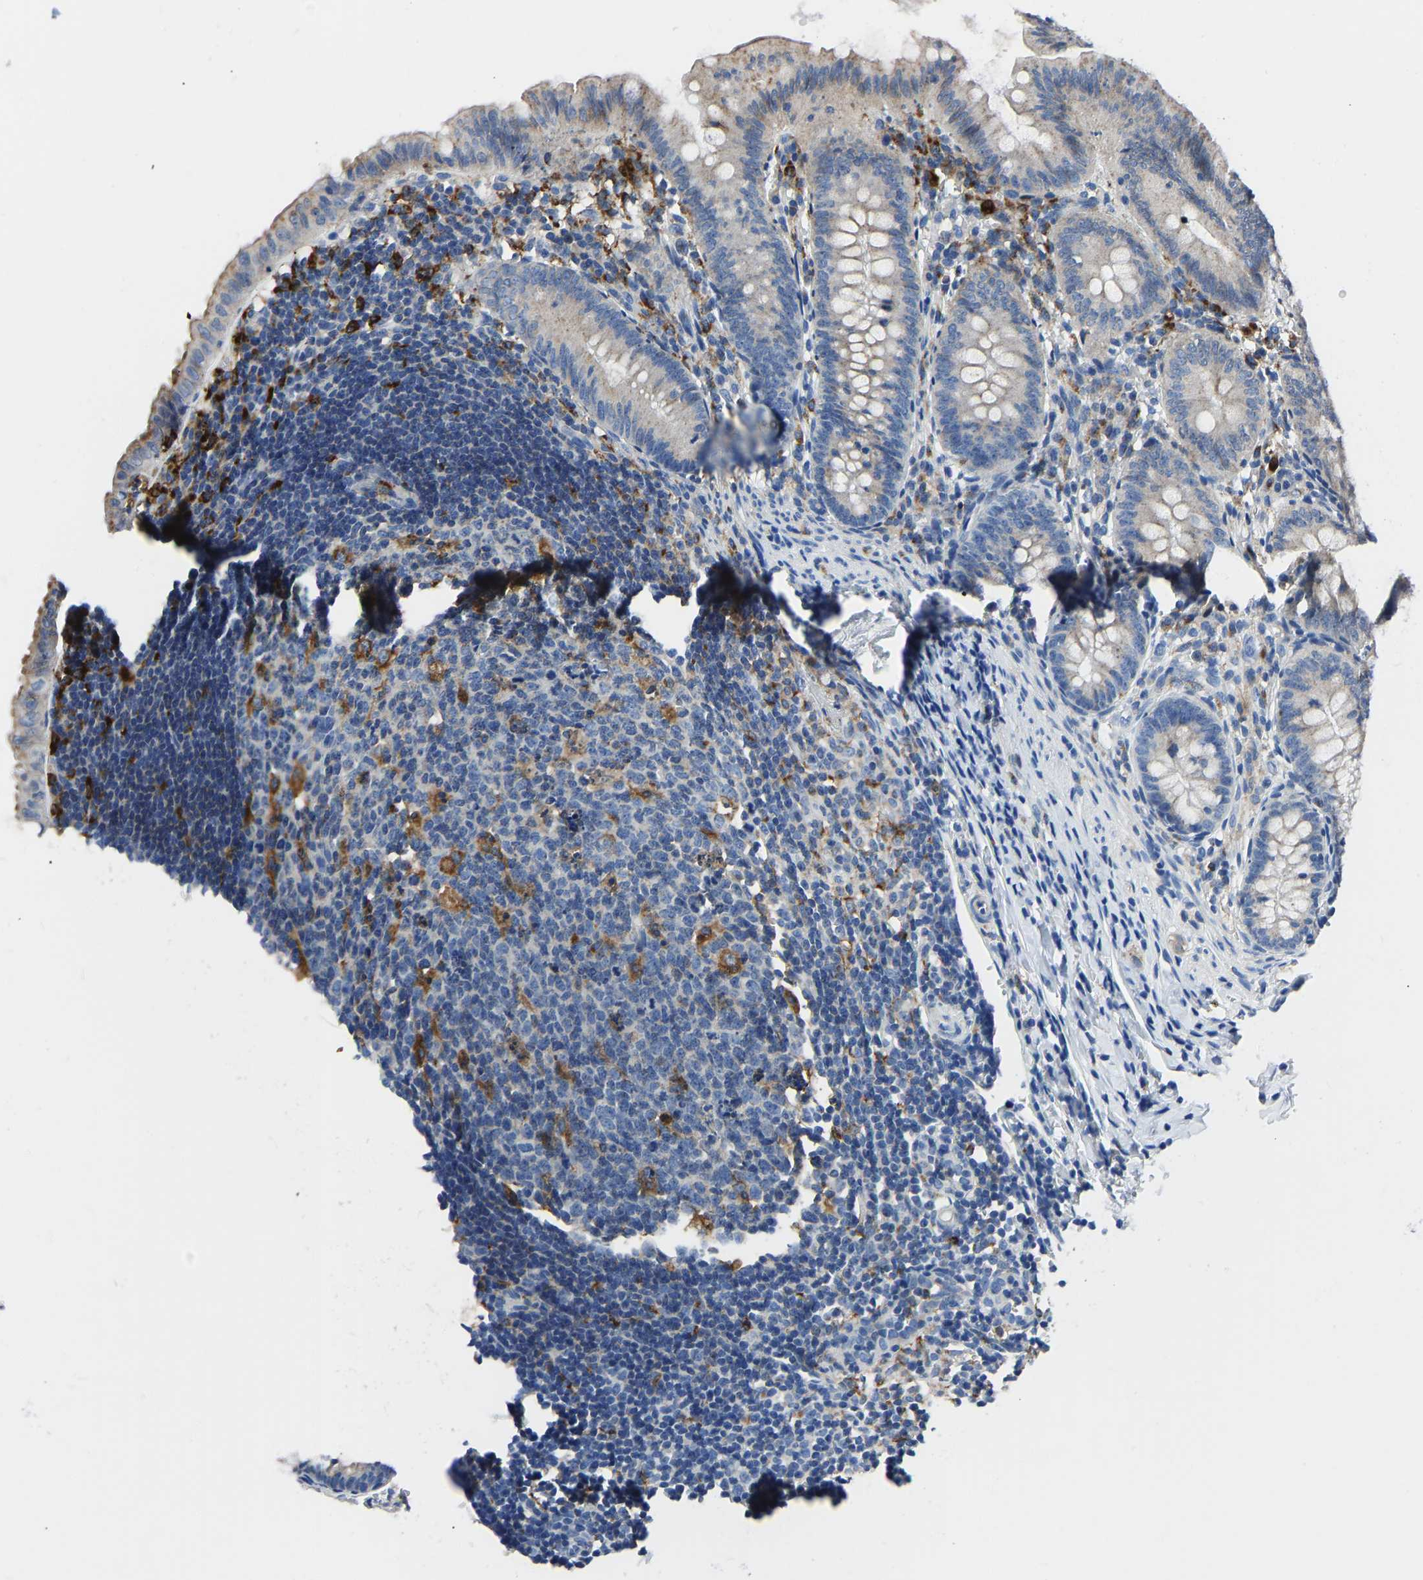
{"staining": {"intensity": "moderate", "quantity": "25%-75%", "location": "cytoplasmic/membranous"}, "tissue": "appendix", "cell_type": "Glandular cells", "image_type": "normal", "snomed": [{"axis": "morphology", "description": "Normal tissue, NOS"}, {"axis": "topography", "description": "Appendix"}], "caption": "Immunohistochemical staining of normal appendix shows 25%-75% levels of moderate cytoplasmic/membranous protein staining in approximately 25%-75% of glandular cells. (IHC, brightfield microscopy, high magnification).", "gene": "ATP6V1E1", "patient": {"sex": "male", "age": 1}}